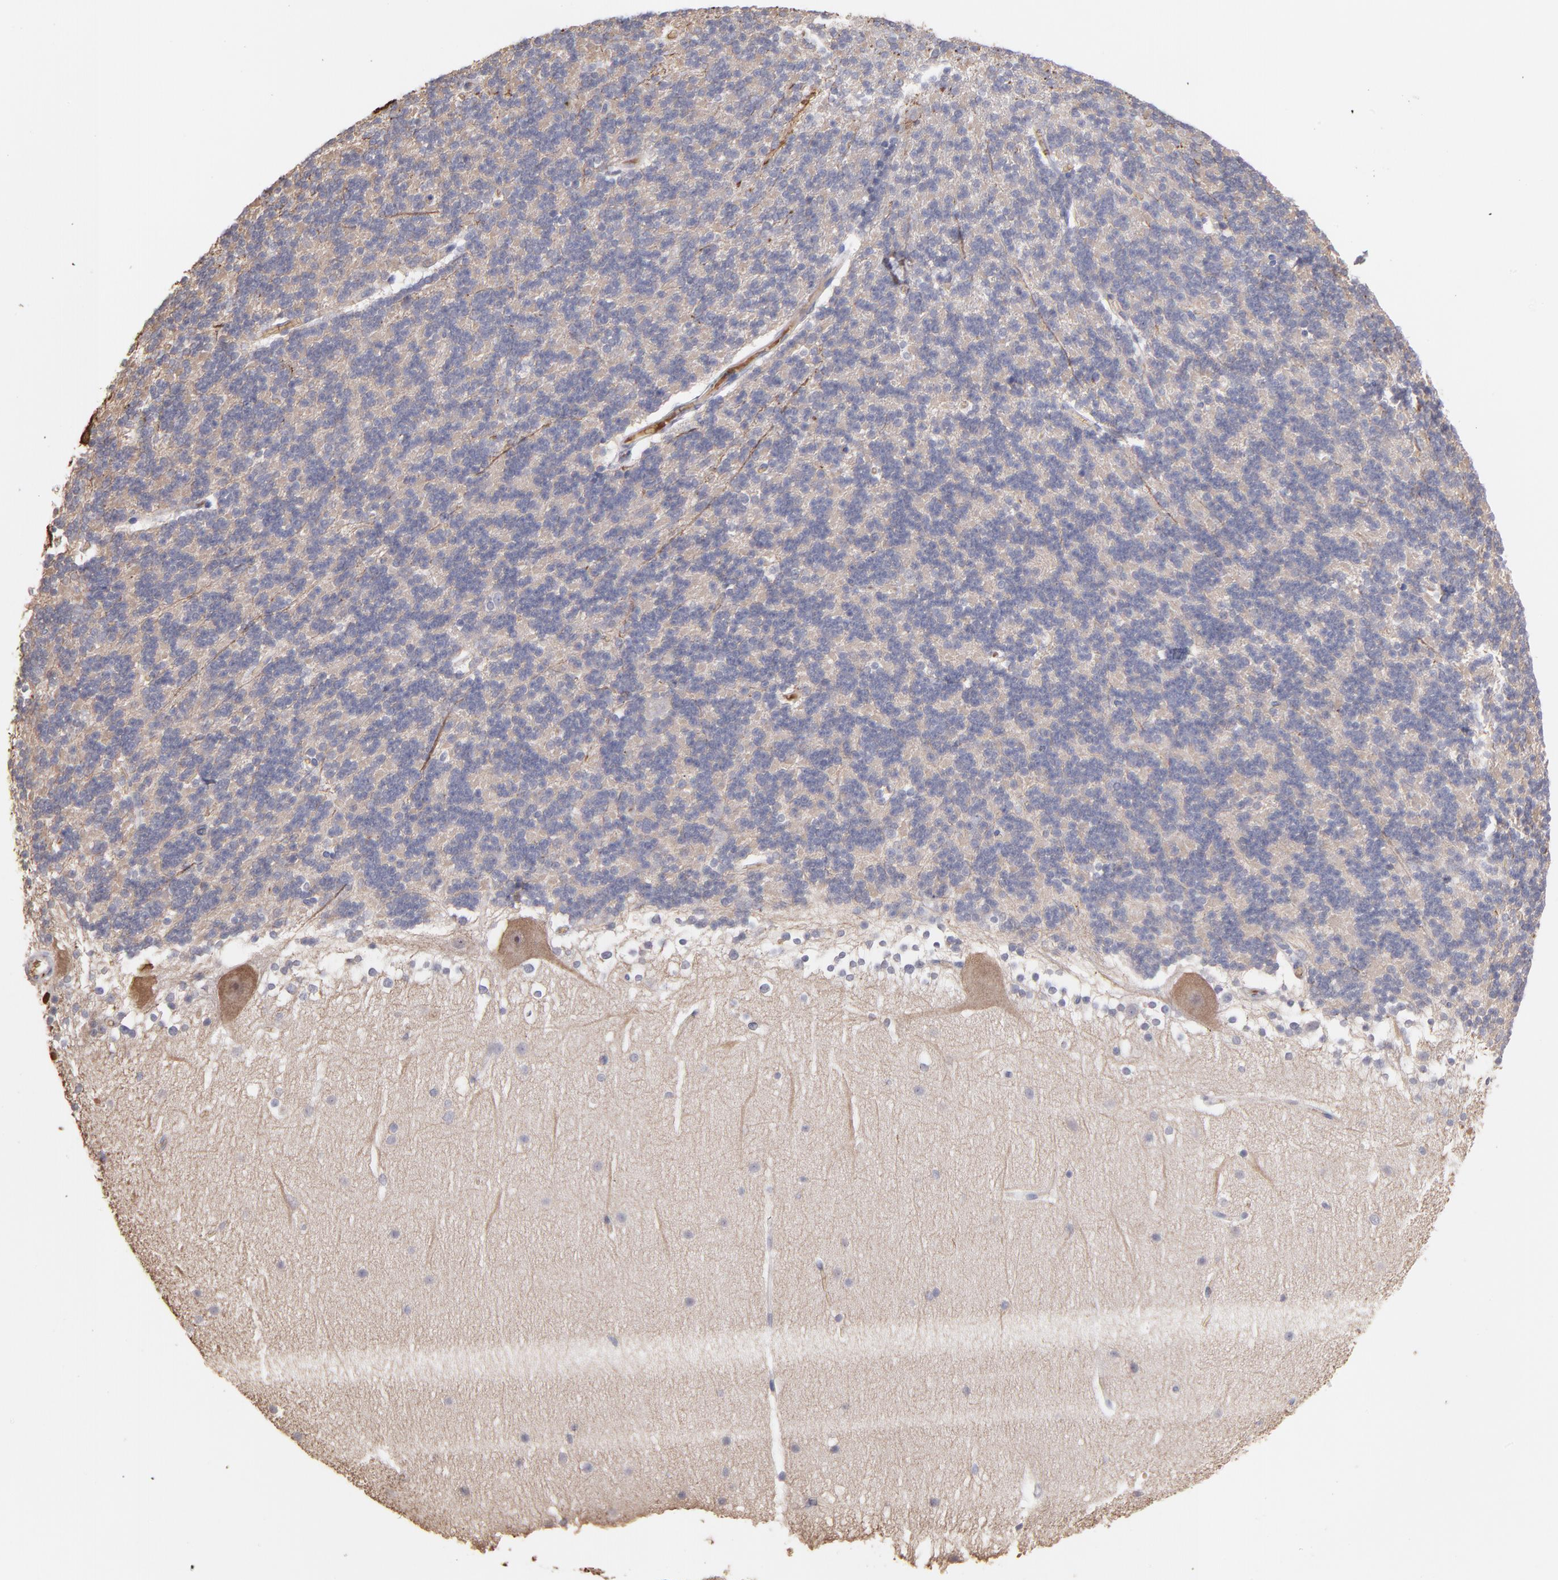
{"staining": {"intensity": "negative", "quantity": "none", "location": "none"}, "tissue": "cerebellum", "cell_type": "Cells in granular layer", "image_type": "normal", "snomed": [{"axis": "morphology", "description": "Normal tissue, NOS"}, {"axis": "topography", "description": "Cerebellum"}], "caption": "Normal cerebellum was stained to show a protein in brown. There is no significant staining in cells in granular layer.", "gene": "F13B", "patient": {"sex": "female", "age": 19}}